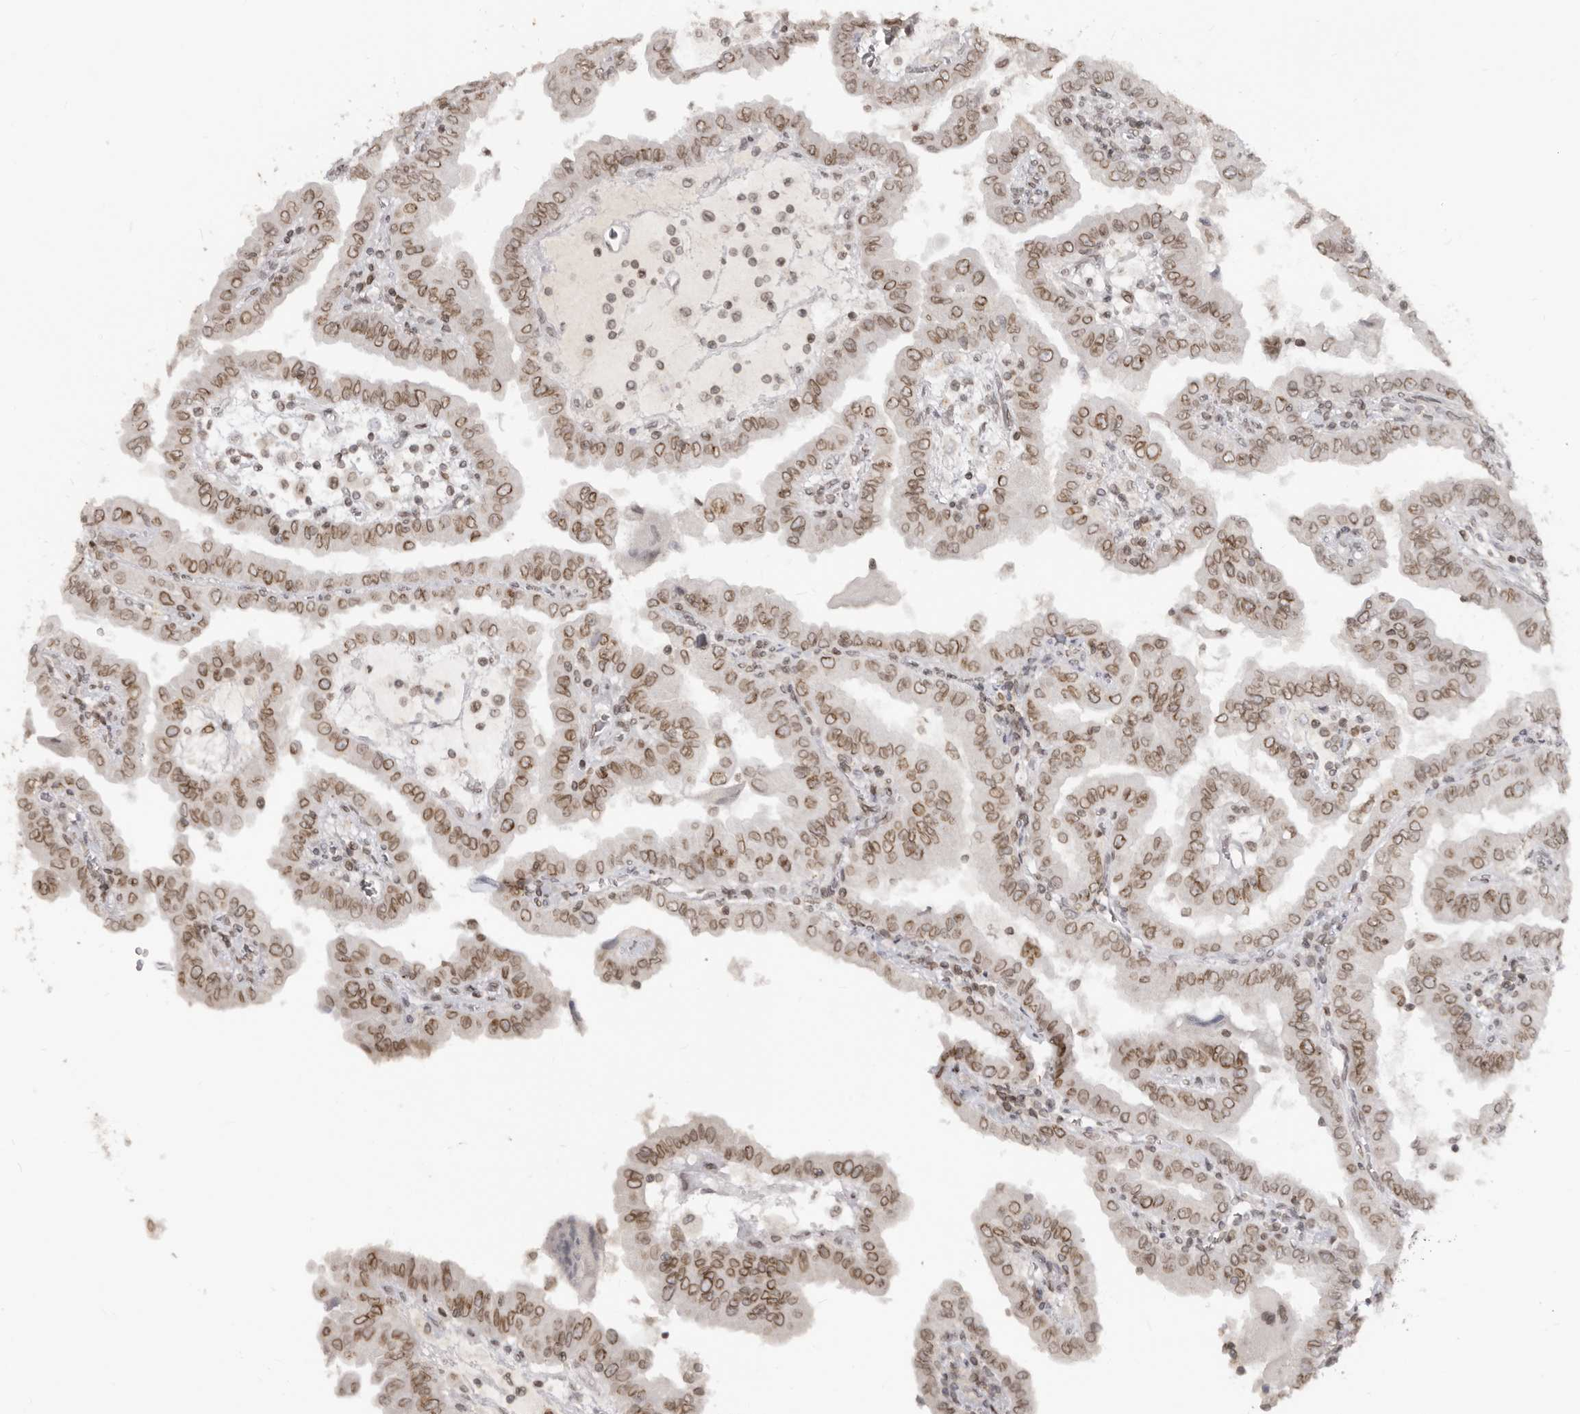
{"staining": {"intensity": "moderate", "quantity": ">75%", "location": "cytoplasmic/membranous,nuclear"}, "tissue": "thyroid cancer", "cell_type": "Tumor cells", "image_type": "cancer", "snomed": [{"axis": "morphology", "description": "Papillary adenocarcinoma, NOS"}, {"axis": "topography", "description": "Thyroid gland"}], "caption": "IHC photomicrograph of neoplastic tissue: human thyroid cancer (papillary adenocarcinoma) stained using immunohistochemistry exhibits medium levels of moderate protein expression localized specifically in the cytoplasmic/membranous and nuclear of tumor cells, appearing as a cytoplasmic/membranous and nuclear brown color.", "gene": "NUP153", "patient": {"sex": "male", "age": 33}}